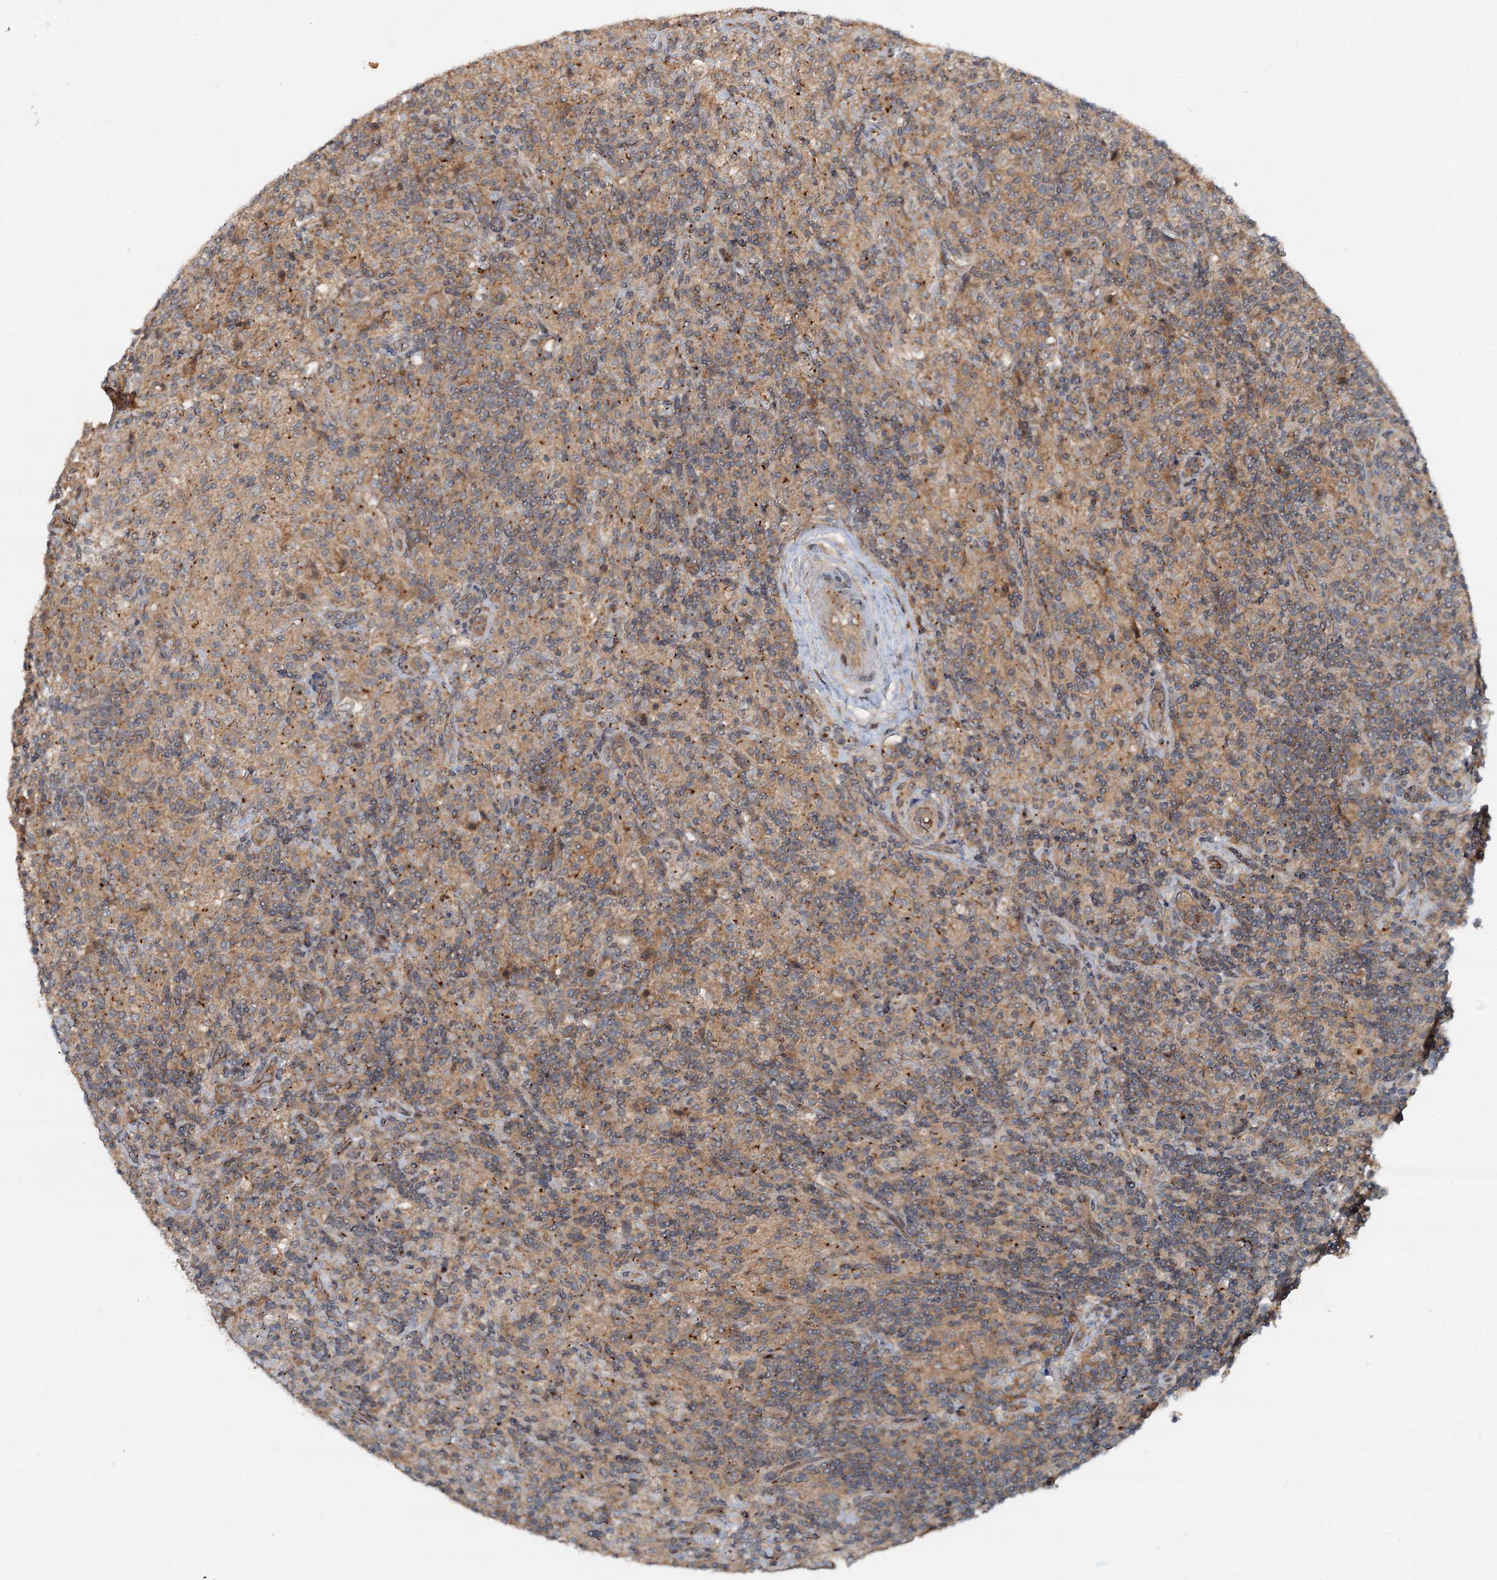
{"staining": {"intensity": "weak", "quantity": ">75%", "location": "cytoplasmic/membranous"}, "tissue": "lymphoma", "cell_type": "Tumor cells", "image_type": "cancer", "snomed": [{"axis": "morphology", "description": "Hodgkin's disease, NOS"}, {"axis": "topography", "description": "Lymph node"}], "caption": "There is low levels of weak cytoplasmic/membranous staining in tumor cells of Hodgkin's disease, as demonstrated by immunohistochemical staining (brown color).", "gene": "CEP68", "patient": {"sex": "male", "age": 70}}